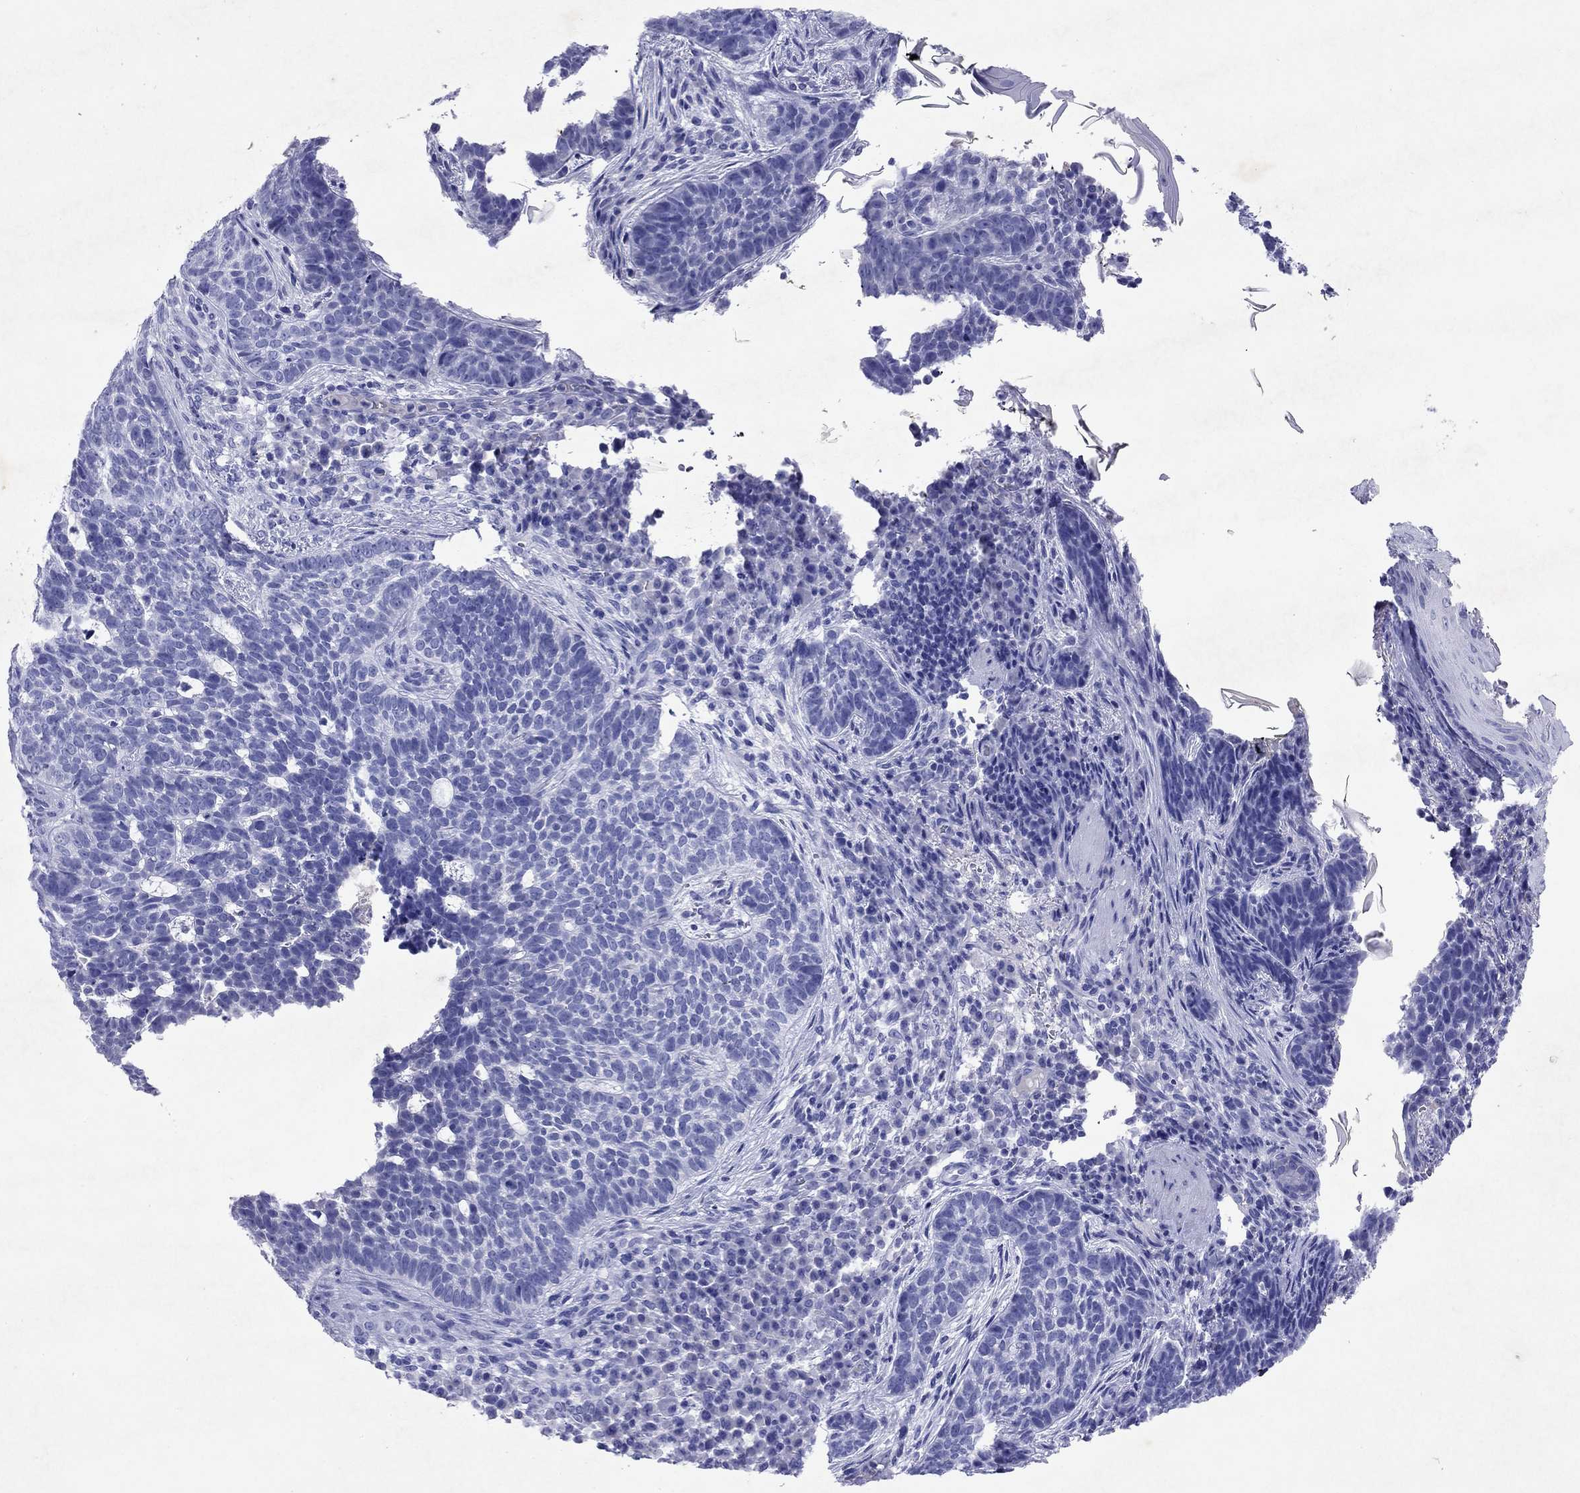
{"staining": {"intensity": "negative", "quantity": "none", "location": "none"}, "tissue": "skin cancer", "cell_type": "Tumor cells", "image_type": "cancer", "snomed": [{"axis": "morphology", "description": "Basal cell carcinoma"}, {"axis": "topography", "description": "Skin"}], "caption": "Tumor cells show no significant staining in skin basal cell carcinoma.", "gene": "ARMC12", "patient": {"sex": "female", "age": 69}}